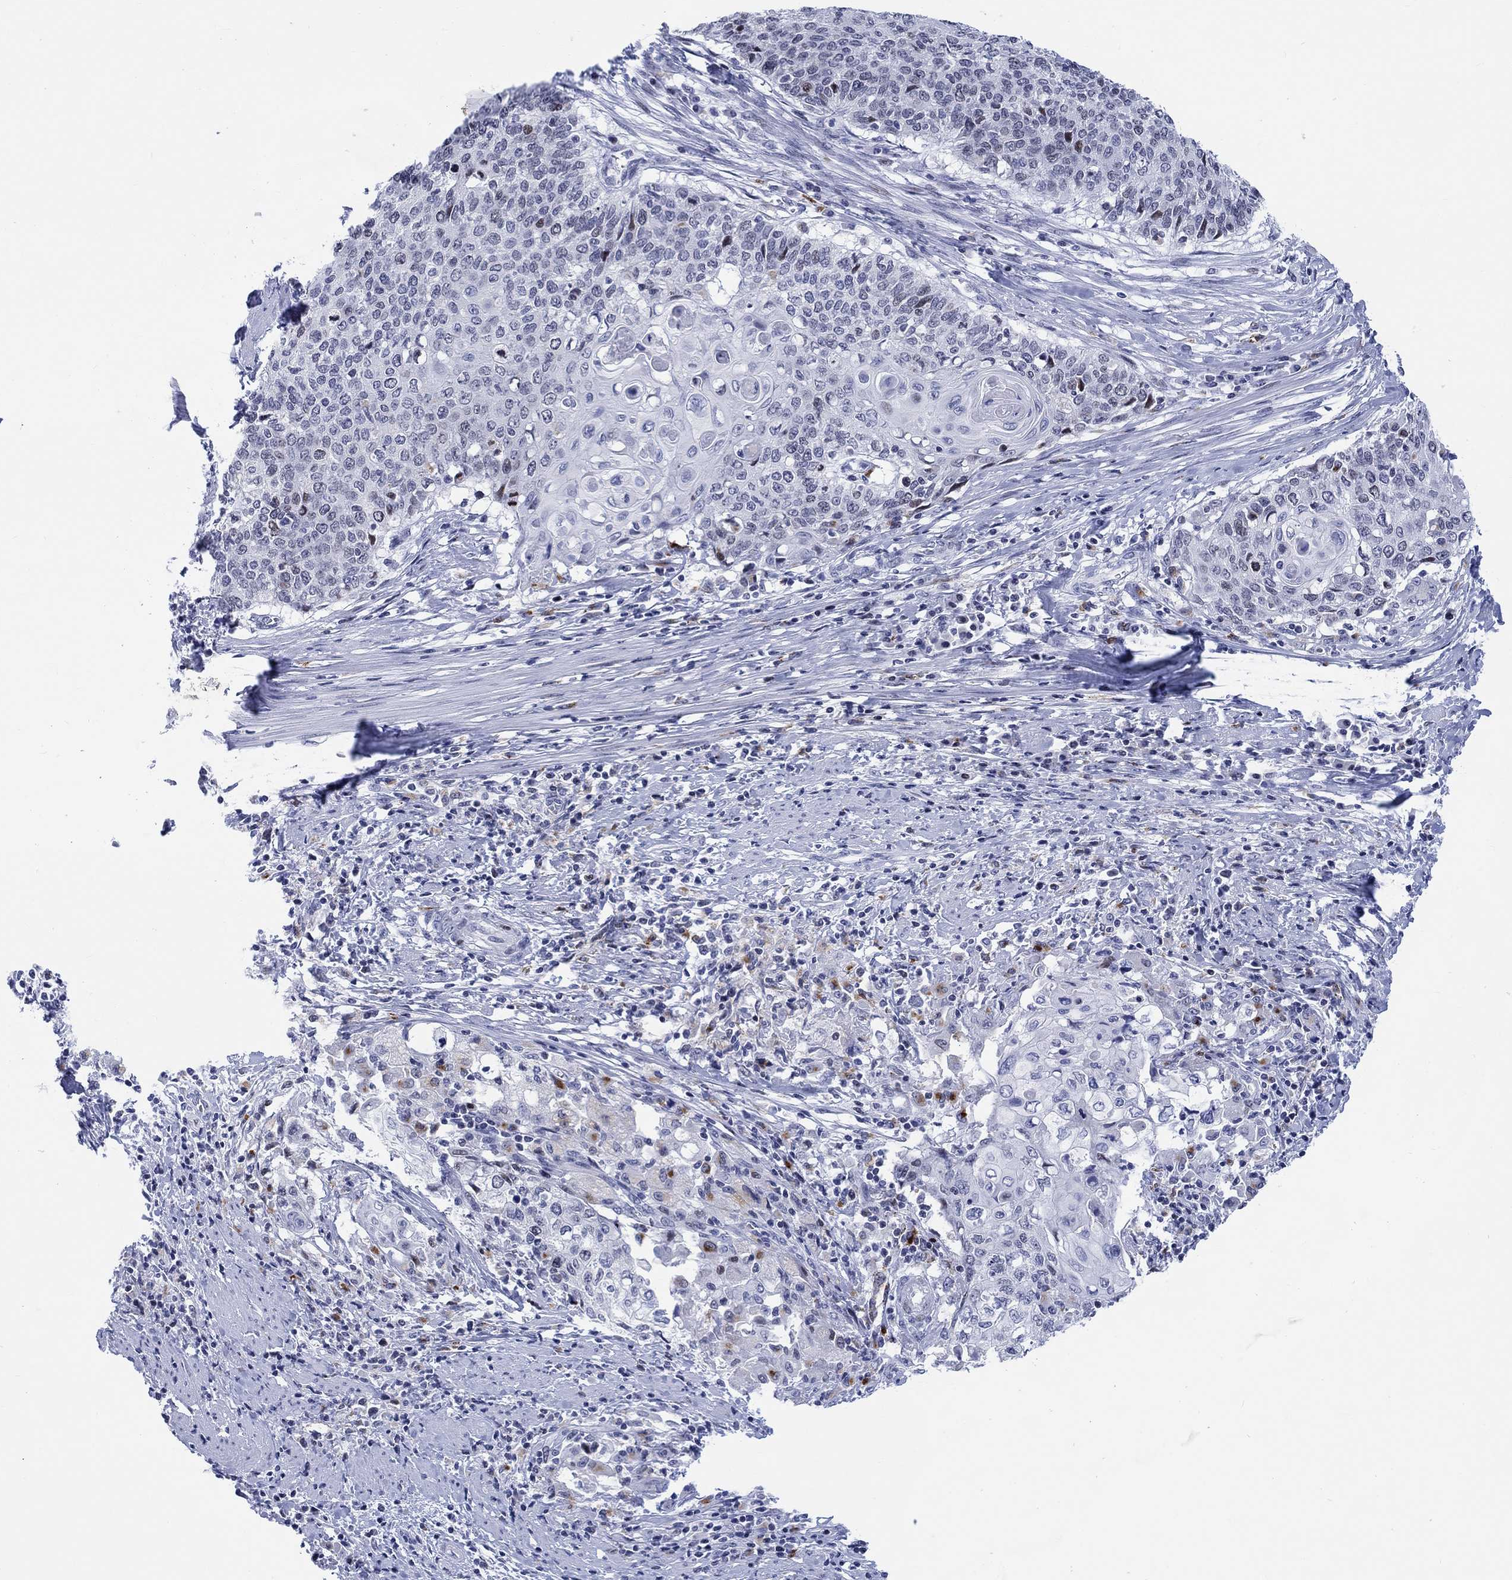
{"staining": {"intensity": "negative", "quantity": "none", "location": "none"}, "tissue": "cervical cancer", "cell_type": "Tumor cells", "image_type": "cancer", "snomed": [{"axis": "morphology", "description": "Squamous cell carcinoma, NOS"}, {"axis": "topography", "description": "Cervix"}], "caption": "Immunohistochemical staining of squamous cell carcinoma (cervical) exhibits no significant staining in tumor cells. (Immunohistochemistry, brightfield microscopy, high magnification).", "gene": "CDCA2", "patient": {"sex": "female", "age": 39}}